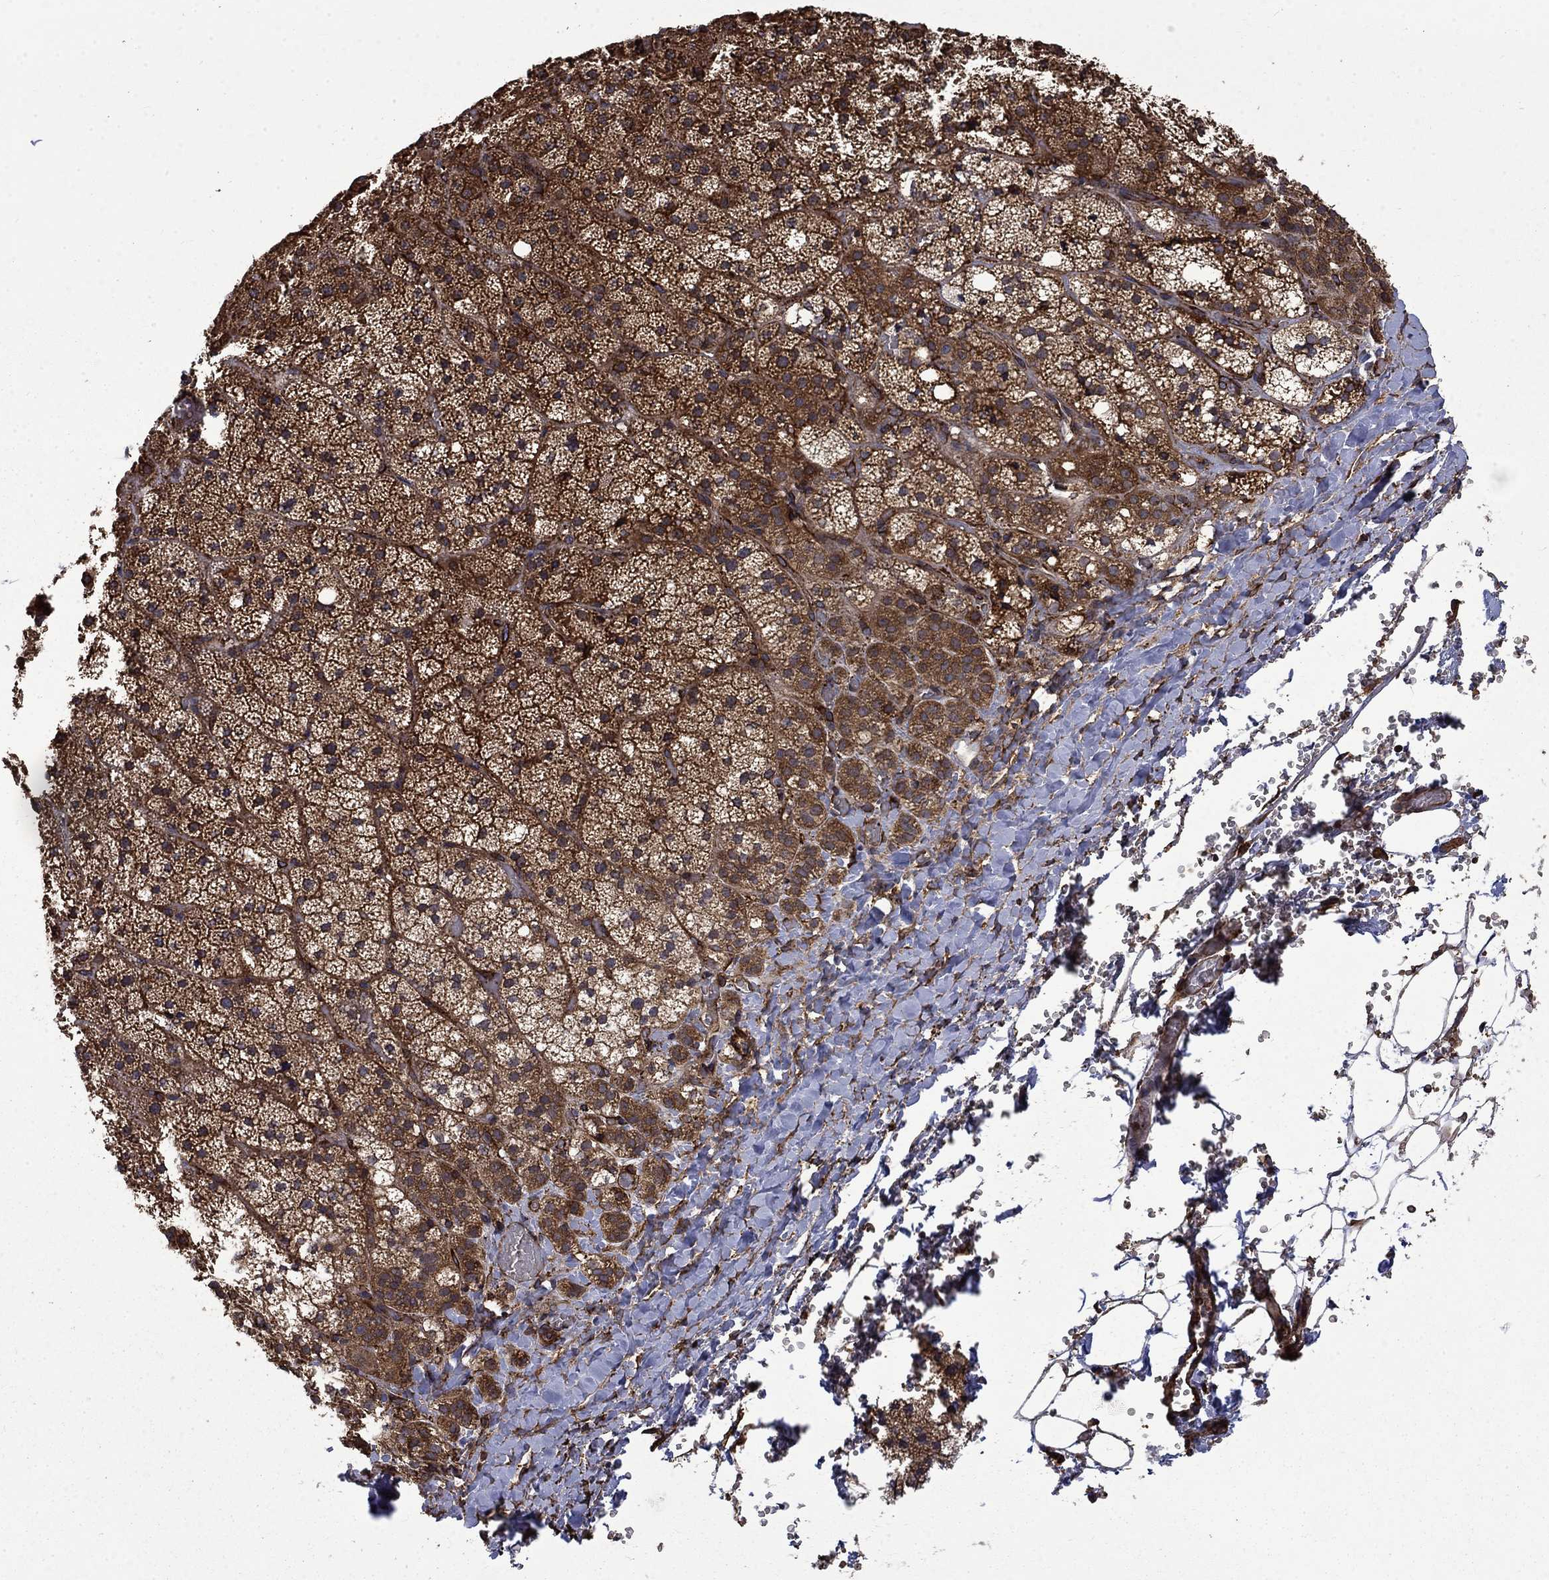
{"staining": {"intensity": "strong", "quantity": ">75%", "location": "cytoplasmic/membranous"}, "tissue": "adrenal gland", "cell_type": "Glandular cells", "image_type": "normal", "snomed": [{"axis": "morphology", "description": "Normal tissue, NOS"}, {"axis": "topography", "description": "Adrenal gland"}], "caption": "Immunohistochemistry (DAB (3,3'-diaminobenzidine)) staining of benign adrenal gland demonstrates strong cytoplasmic/membranous protein positivity in approximately >75% of glandular cells.", "gene": "CUTC", "patient": {"sex": "male", "age": 53}}